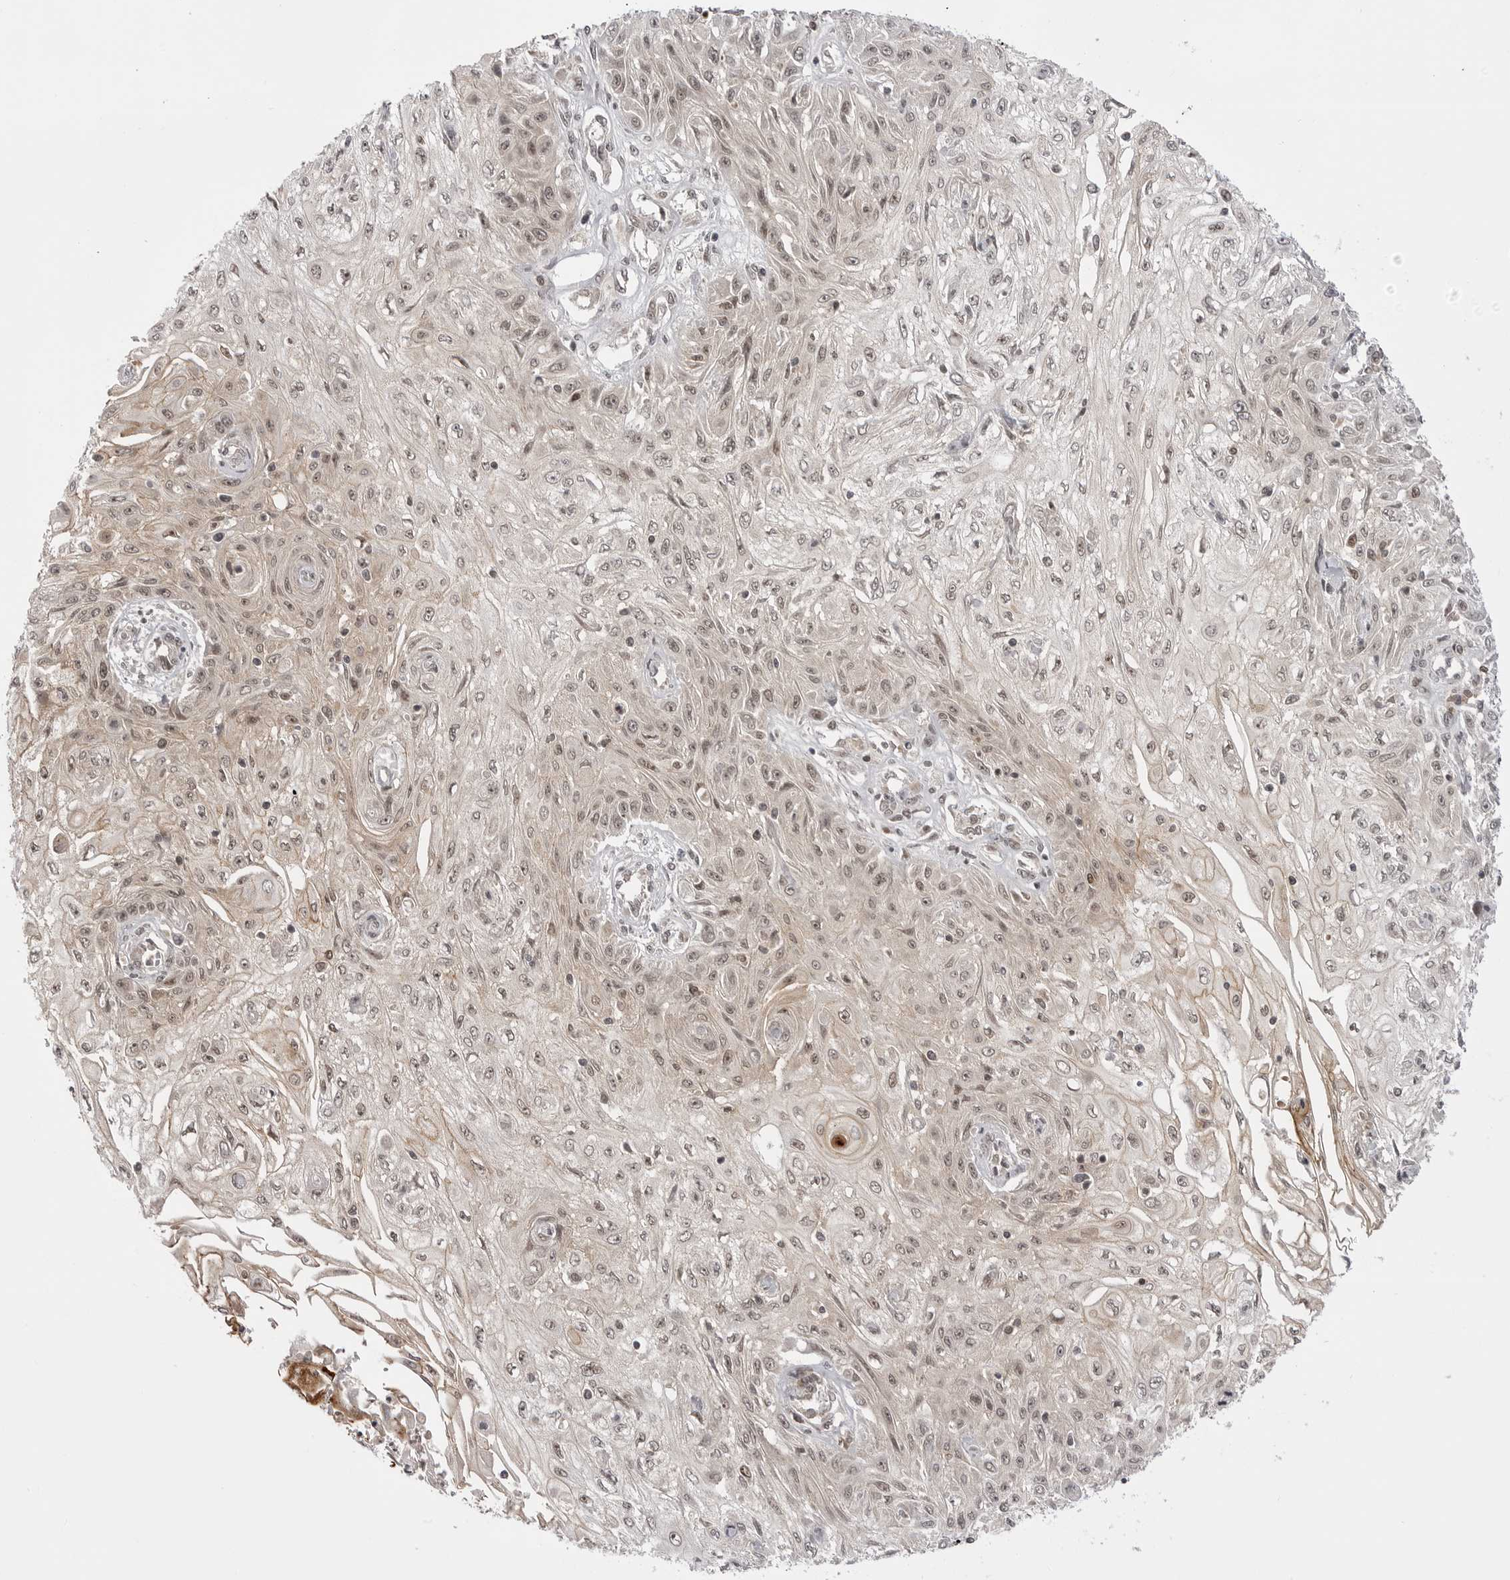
{"staining": {"intensity": "weak", "quantity": "25%-75%", "location": "cytoplasmic/membranous,nuclear"}, "tissue": "skin cancer", "cell_type": "Tumor cells", "image_type": "cancer", "snomed": [{"axis": "morphology", "description": "Squamous cell carcinoma, NOS"}, {"axis": "morphology", "description": "Squamous cell carcinoma, metastatic, NOS"}, {"axis": "topography", "description": "Skin"}, {"axis": "topography", "description": "Lymph node"}], "caption": "Tumor cells display low levels of weak cytoplasmic/membranous and nuclear positivity in approximately 25%-75% of cells in skin cancer (squamous cell carcinoma).", "gene": "PTK2B", "patient": {"sex": "male", "age": 75}}